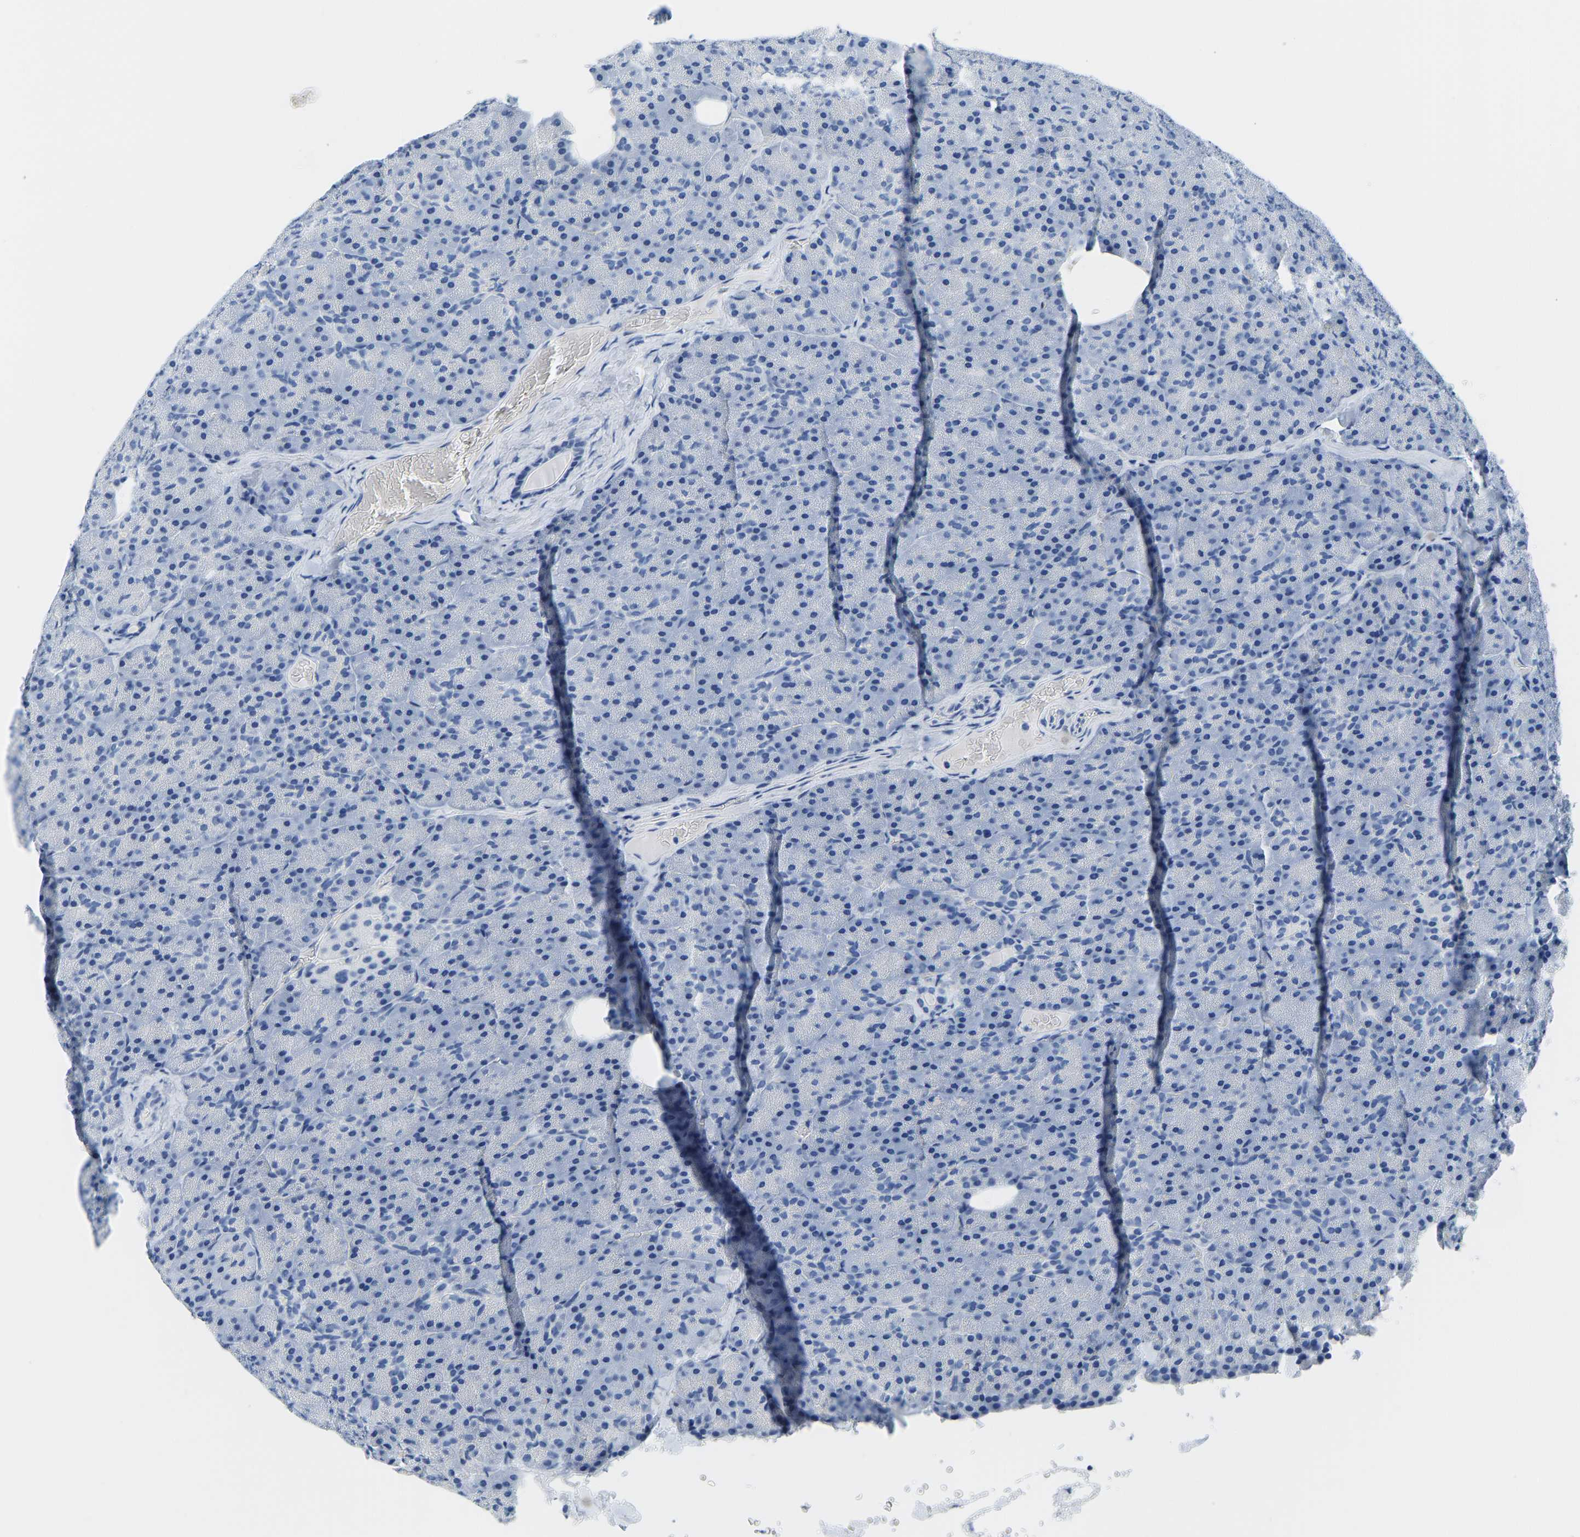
{"staining": {"intensity": "negative", "quantity": "none", "location": "none"}, "tissue": "pancreas", "cell_type": "Exocrine glandular cells", "image_type": "normal", "snomed": [{"axis": "morphology", "description": "Normal tissue, NOS"}, {"axis": "topography", "description": "Pancreas"}], "caption": "Micrograph shows no protein expression in exocrine glandular cells of unremarkable pancreas. (Stains: DAB IHC with hematoxylin counter stain, Microscopy: brightfield microscopy at high magnification).", "gene": "SERPINB3", "patient": {"sex": "female", "age": 35}}